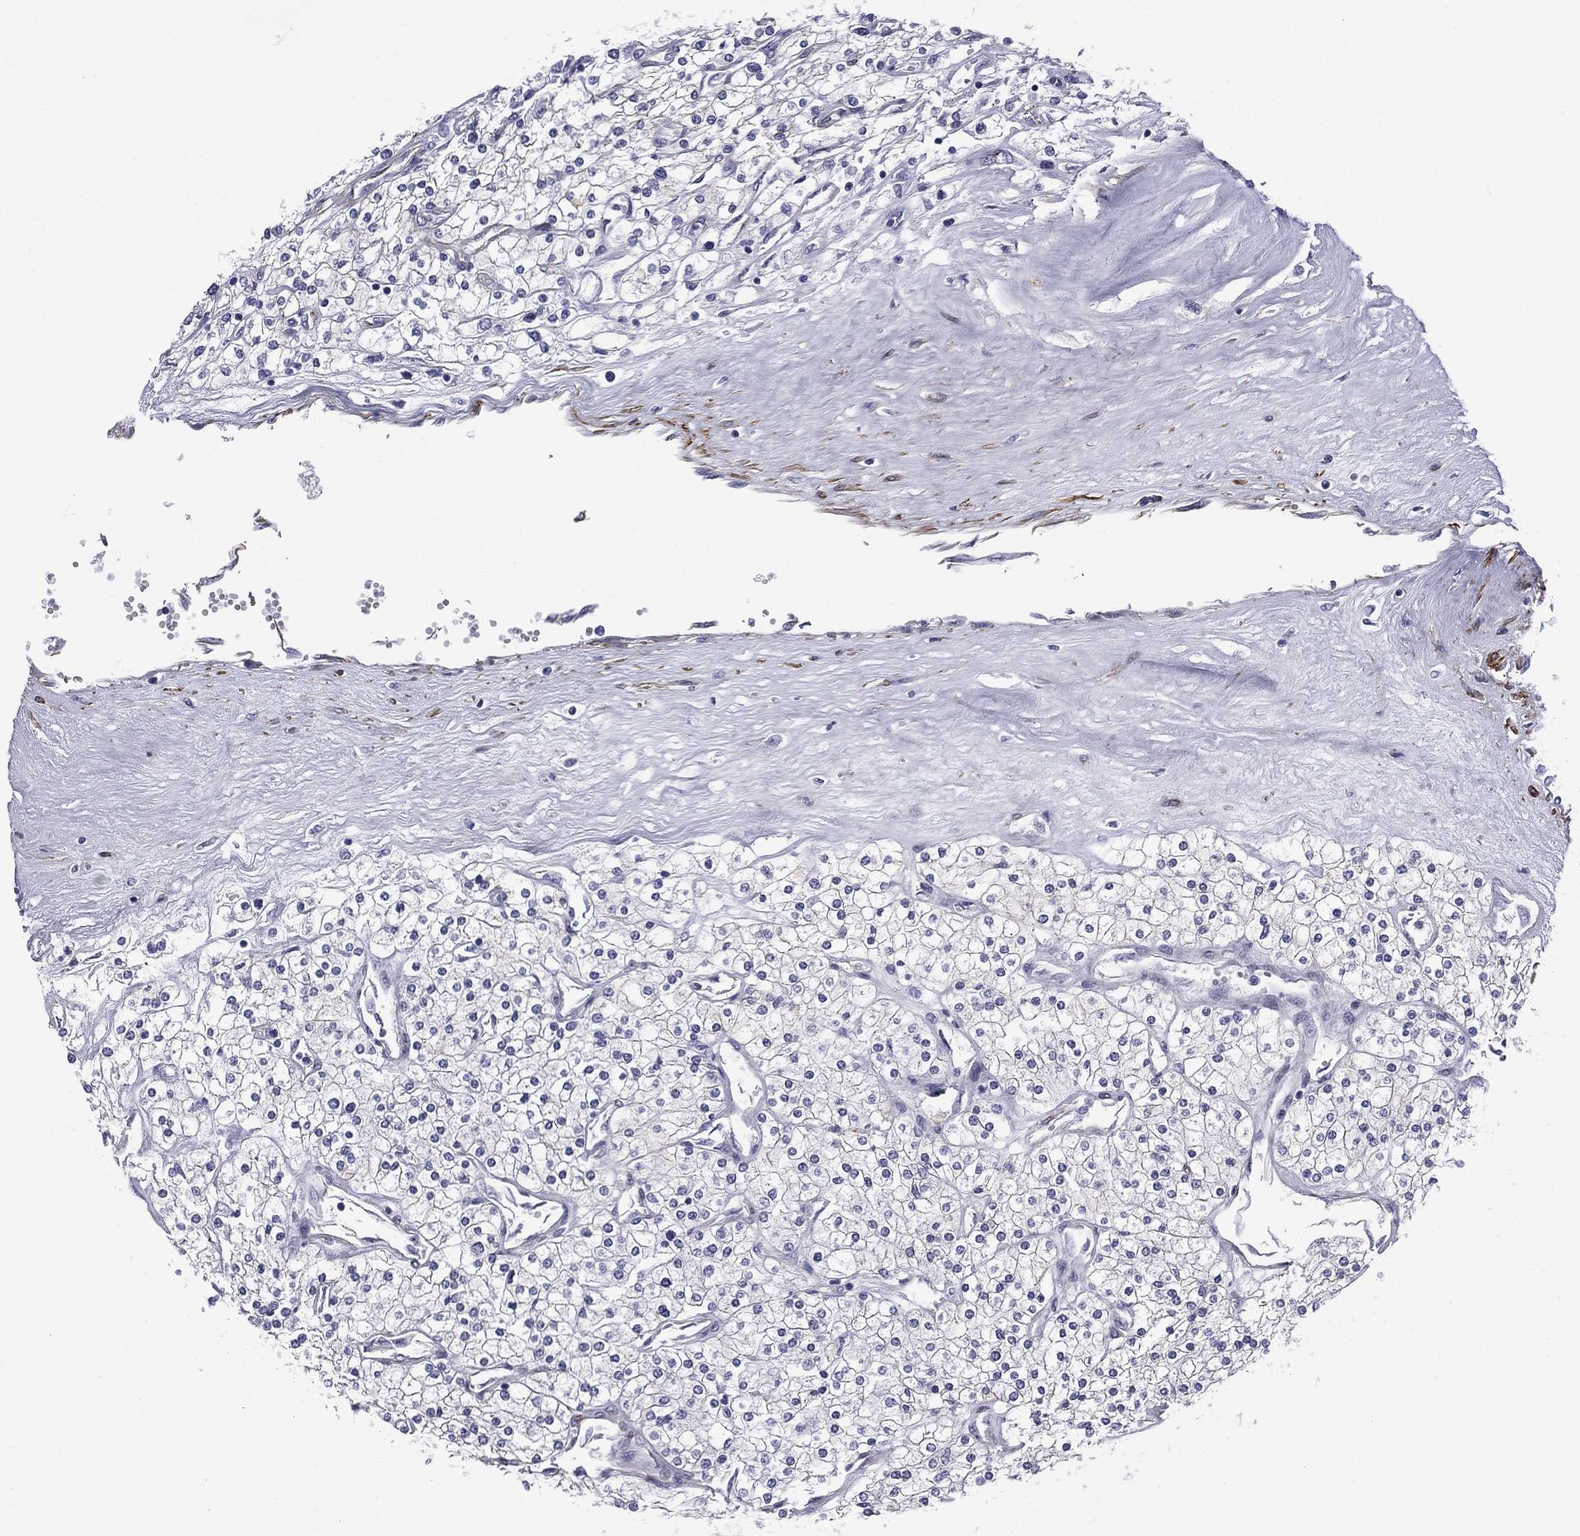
{"staining": {"intensity": "negative", "quantity": "none", "location": "none"}, "tissue": "renal cancer", "cell_type": "Tumor cells", "image_type": "cancer", "snomed": [{"axis": "morphology", "description": "Adenocarcinoma, NOS"}, {"axis": "topography", "description": "Kidney"}], "caption": "DAB immunohistochemical staining of human renal cancer (adenocarcinoma) reveals no significant positivity in tumor cells.", "gene": "CAVIN3", "patient": {"sex": "male", "age": 80}}